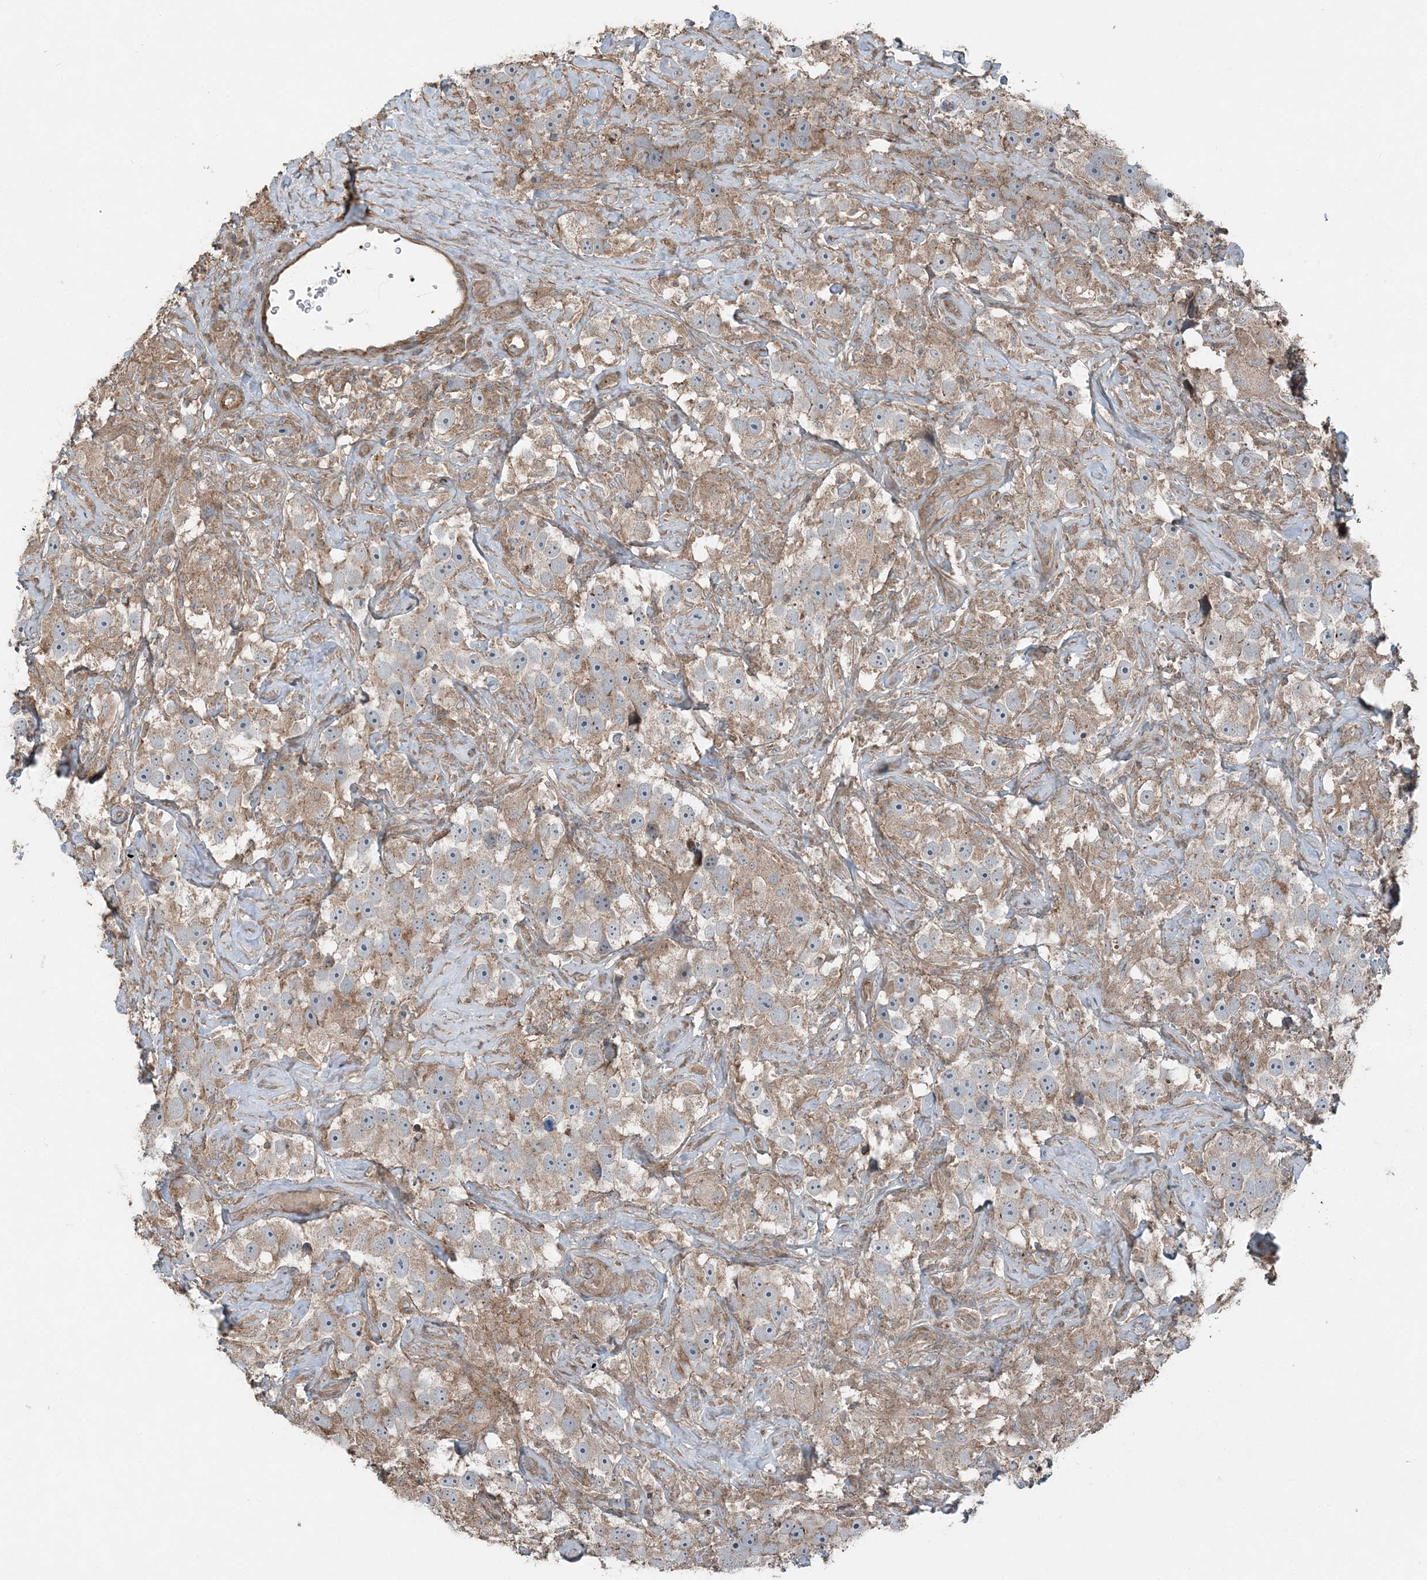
{"staining": {"intensity": "weak", "quantity": "25%-75%", "location": "cytoplasmic/membranous"}, "tissue": "testis cancer", "cell_type": "Tumor cells", "image_type": "cancer", "snomed": [{"axis": "morphology", "description": "Seminoma, NOS"}, {"axis": "topography", "description": "Testis"}], "caption": "This is an image of IHC staining of testis cancer, which shows weak positivity in the cytoplasmic/membranous of tumor cells.", "gene": "KY", "patient": {"sex": "male", "age": 49}}